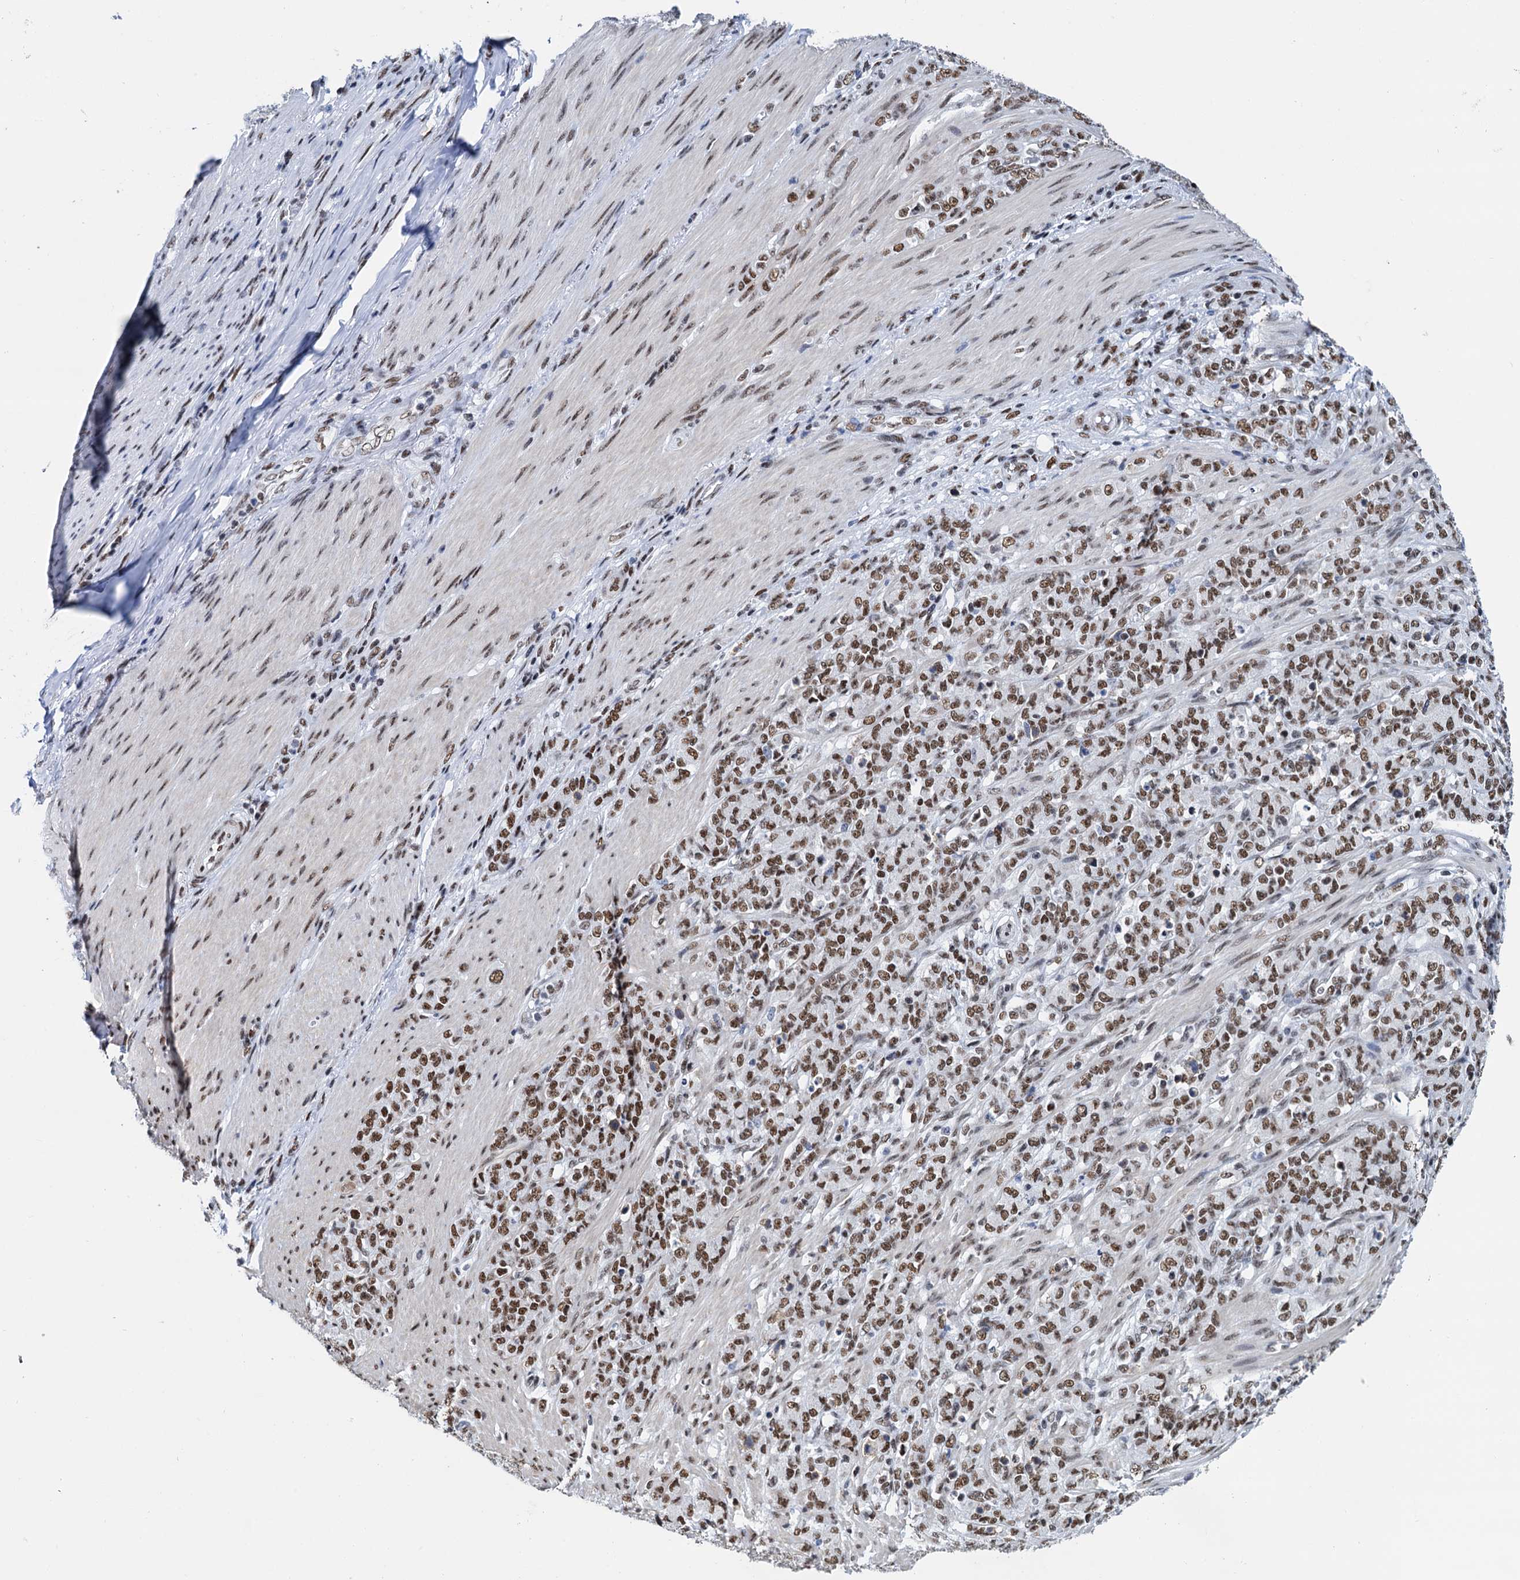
{"staining": {"intensity": "moderate", "quantity": ">75%", "location": "nuclear"}, "tissue": "stomach cancer", "cell_type": "Tumor cells", "image_type": "cancer", "snomed": [{"axis": "morphology", "description": "Adenocarcinoma, NOS"}, {"axis": "topography", "description": "Stomach"}], "caption": "There is medium levels of moderate nuclear staining in tumor cells of stomach cancer (adenocarcinoma), as demonstrated by immunohistochemical staining (brown color).", "gene": "SLTM", "patient": {"sex": "female", "age": 79}}